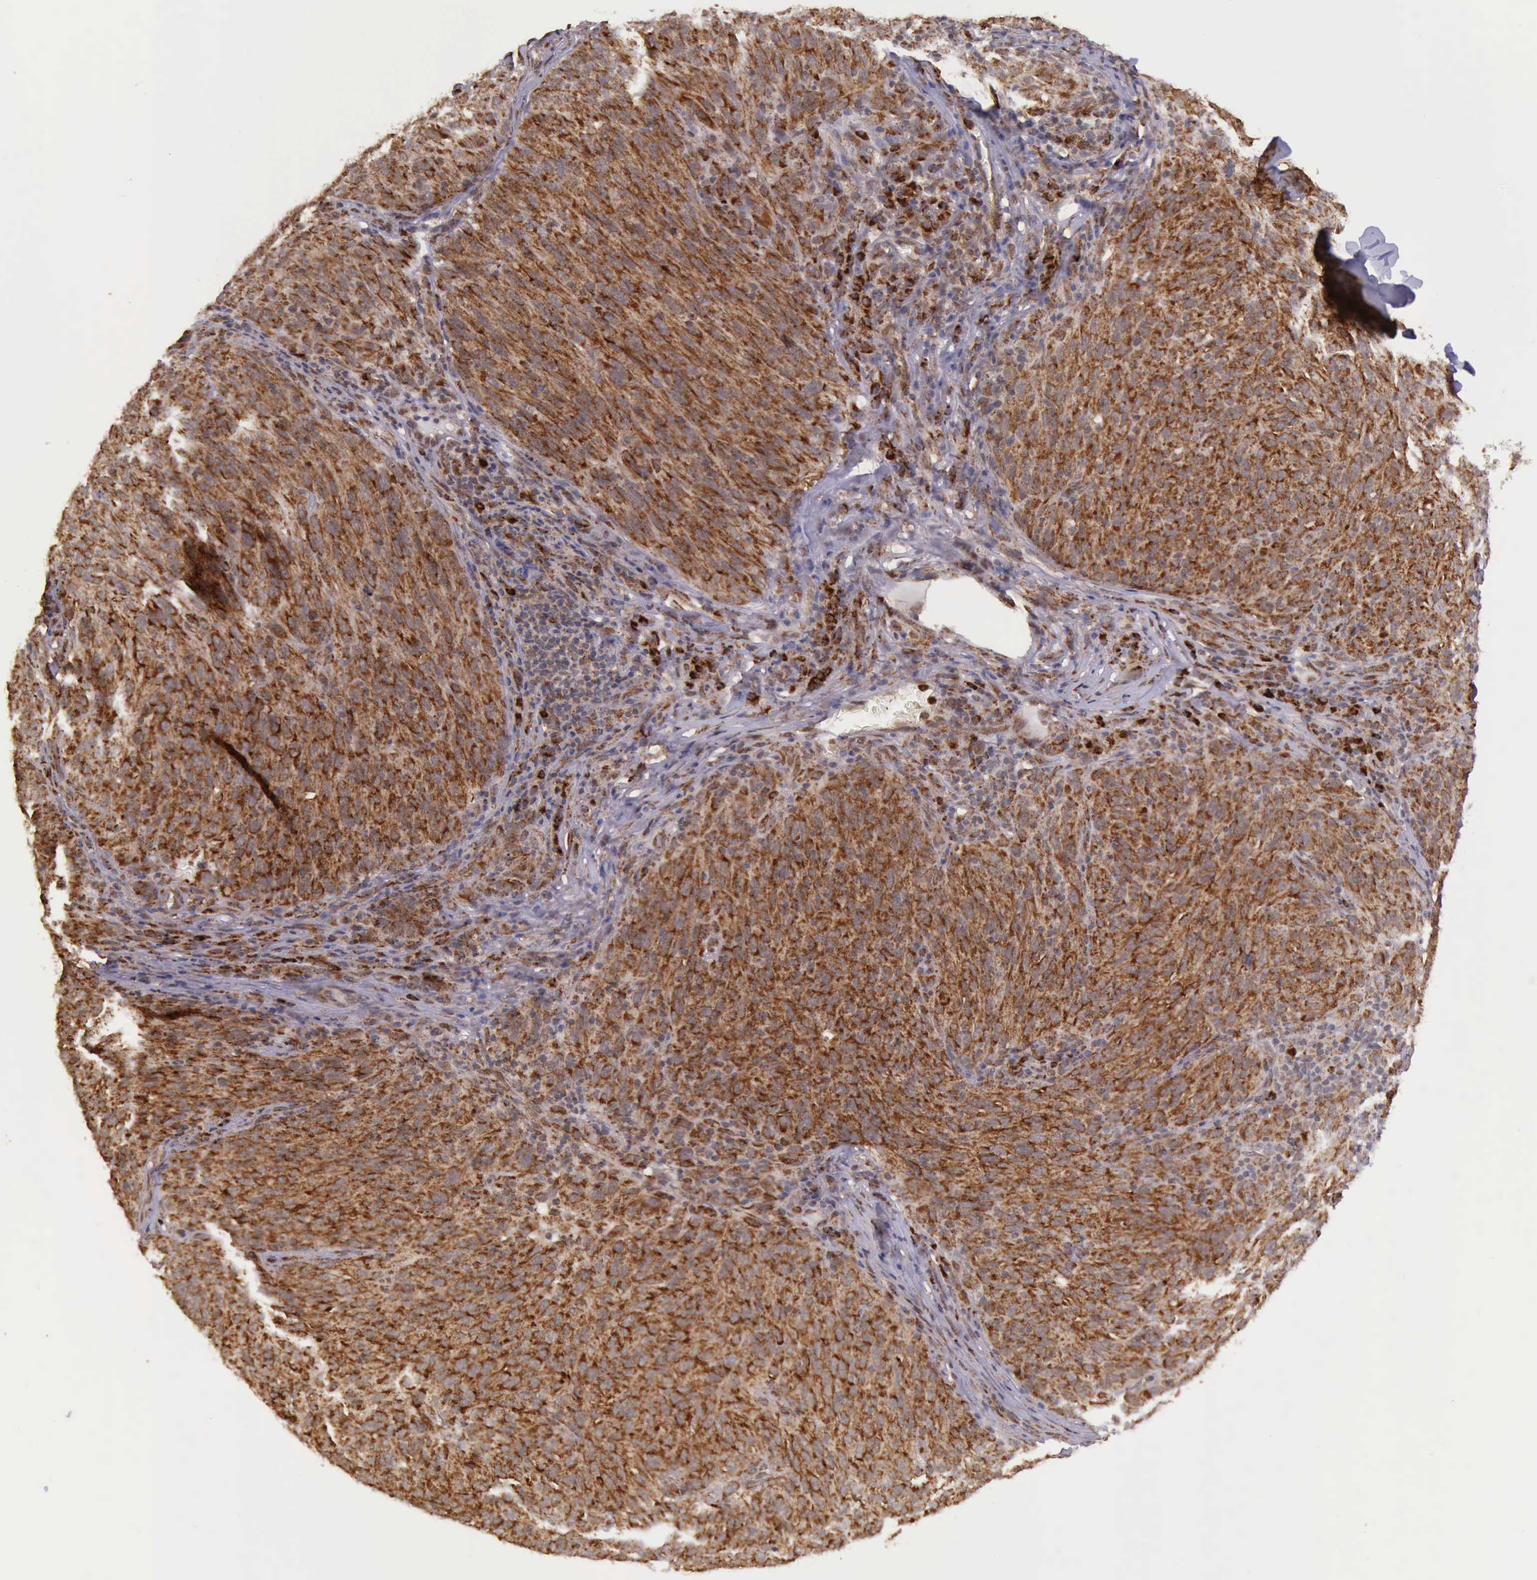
{"staining": {"intensity": "strong", "quantity": ">75%", "location": "cytoplasmic/membranous"}, "tissue": "melanoma", "cell_type": "Tumor cells", "image_type": "cancer", "snomed": [{"axis": "morphology", "description": "Malignant melanoma, NOS"}, {"axis": "topography", "description": "Skin"}], "caption": "Human melanoma stained with a brown dye demonstrates strong cytoplasmic/membranous positive positivity in approximately >75% of tumor cells.", "gene": "ARMCX3", "patient": {"sex": "male", "age": 76}}